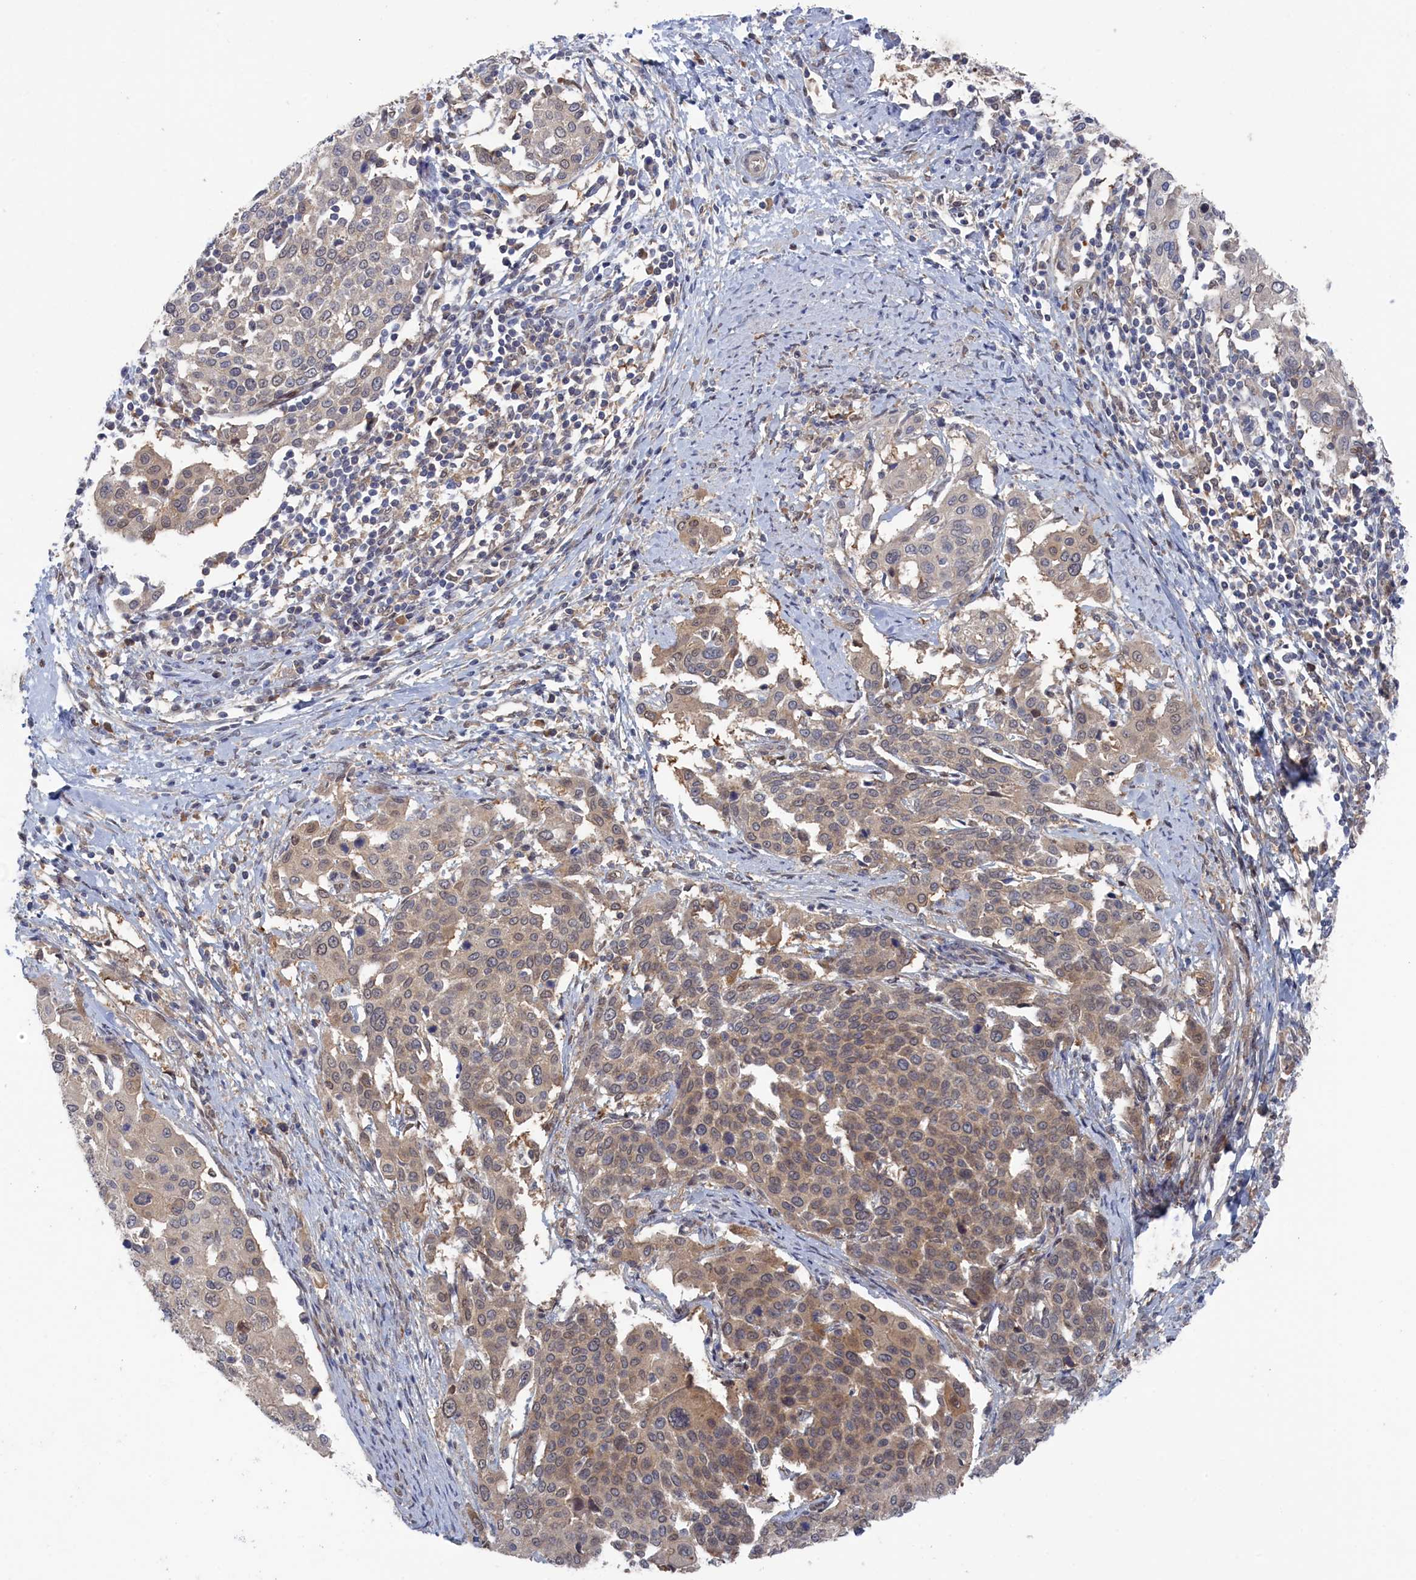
{"staining": {"intensity": "weak", "quantity": "25%-75%", "location": "cytoplasmic/membranous,nuclear"}, "tissue": "cervical cancer", "cell_type": "Tumor cells", "image_type": "cancer", "snomed": [{"axis": "morphology", "description": "Squamous cell carcinoma, NOS"}, {"axis": "topography", "description": "Cervix"}], "caption": "The immunohistochemical stain labels weak cytoplasmic/membranous and nuclear expression in tumor cells of cervical squamous cell carcinoma tissue.", "gene": "IRGQ", "patient": {"sex": "female", "age": 44}}